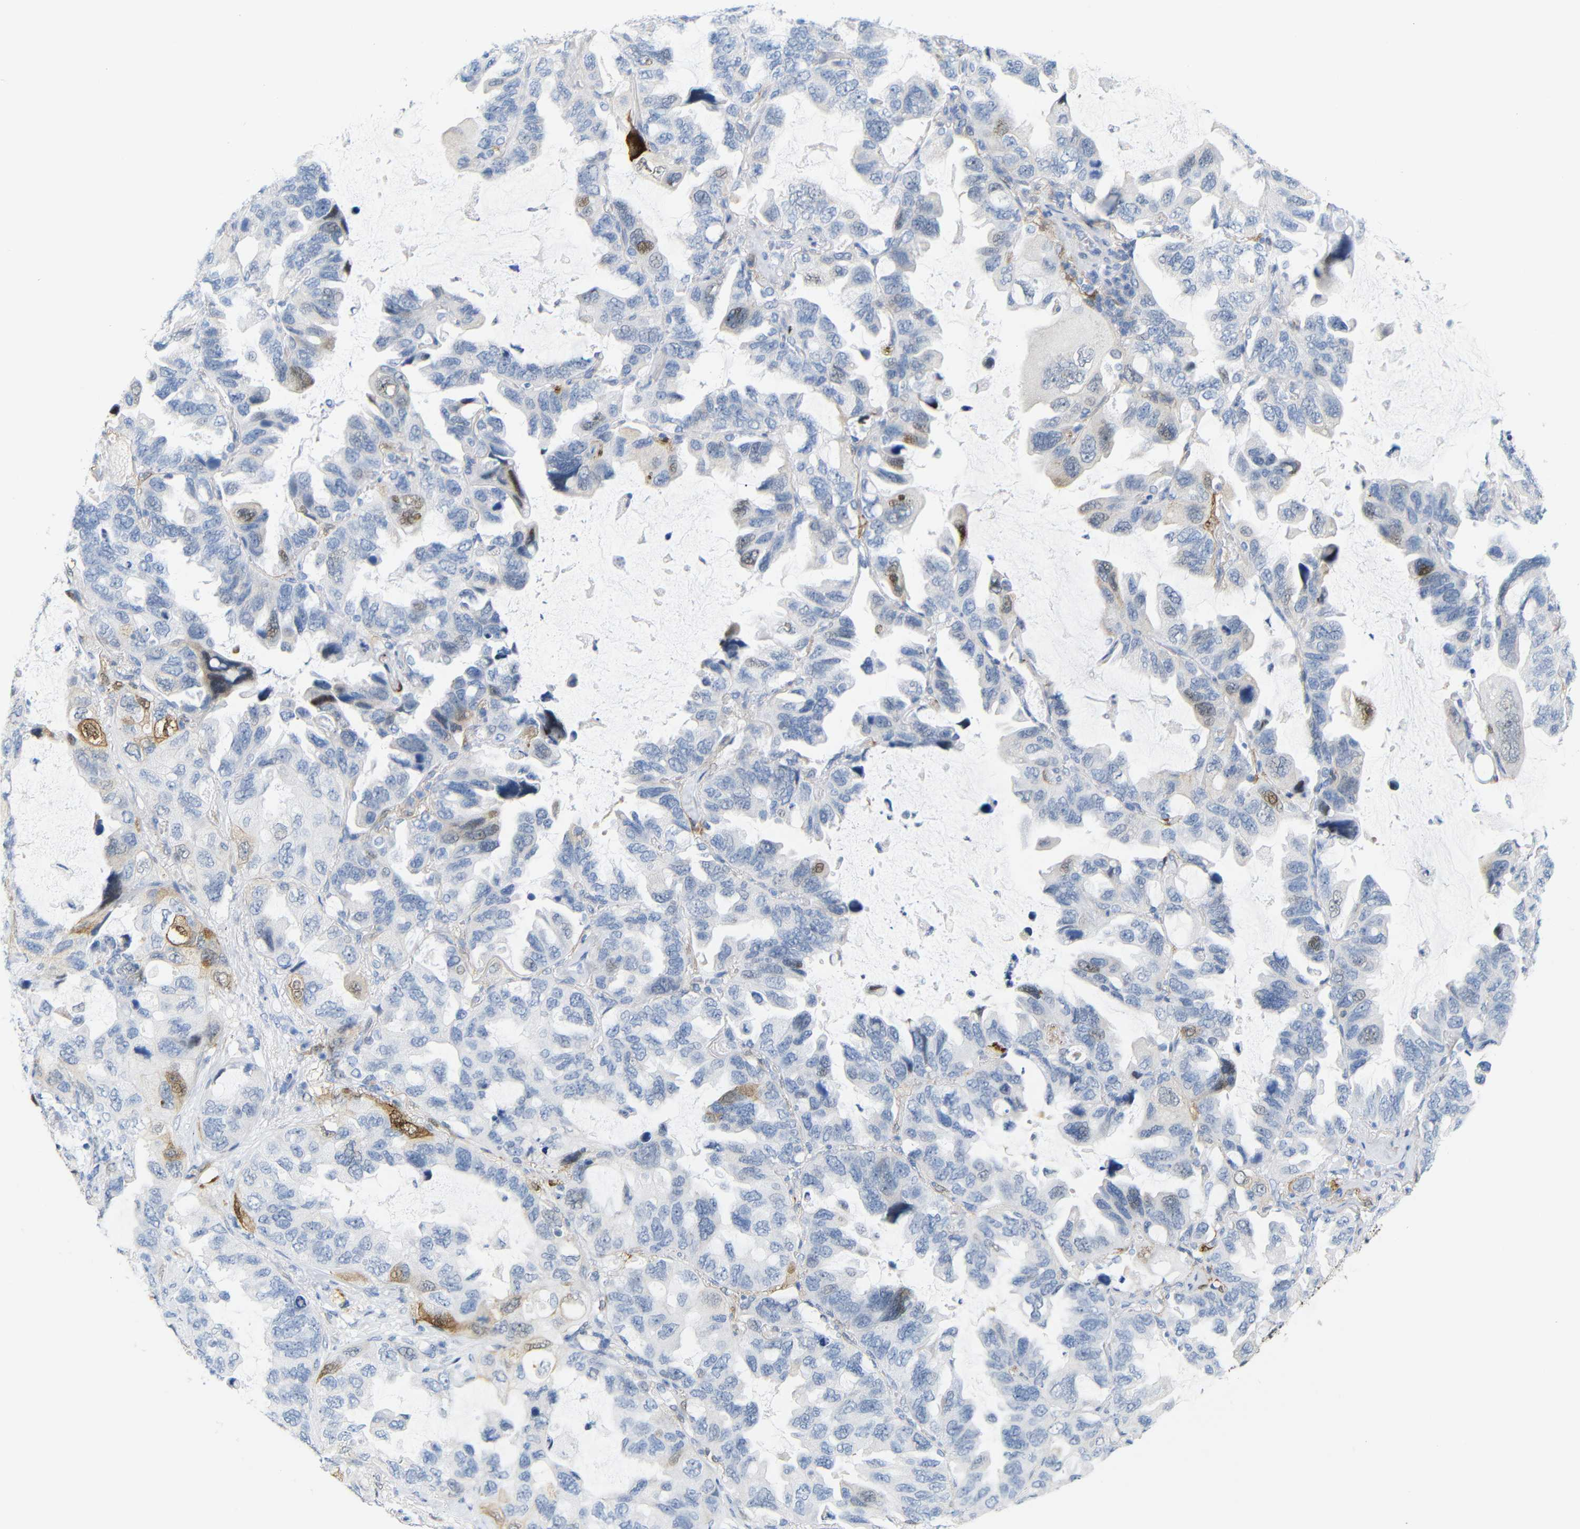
{"staining": {"intensity": "moderate", "quantity": "<25%", "location": "cytoplasmic/membranous,nuclear"}, "tissue": "lung cancer", "cell_type": "Tumor cells", "image_type": "cancer", "snomed": [{"axis": "morphology", "description": "Squamous cell carcinoma, NOS"}, {"axis": "topography", "description": "Lung"}], "caption": "Lung cancer (squamous cell carcinoma) stained with DAB (3,3'-diaminobenzidine) immunohistochemistry (IHC) displays low levels of moderate cytoplasmic/membranous and nuclear positivity in about <25% of tumor cells. (IHC, brightfield microscopy, high magnification).", "gene": "MT1A", "patient": {"sex": "female", "age": 73}}